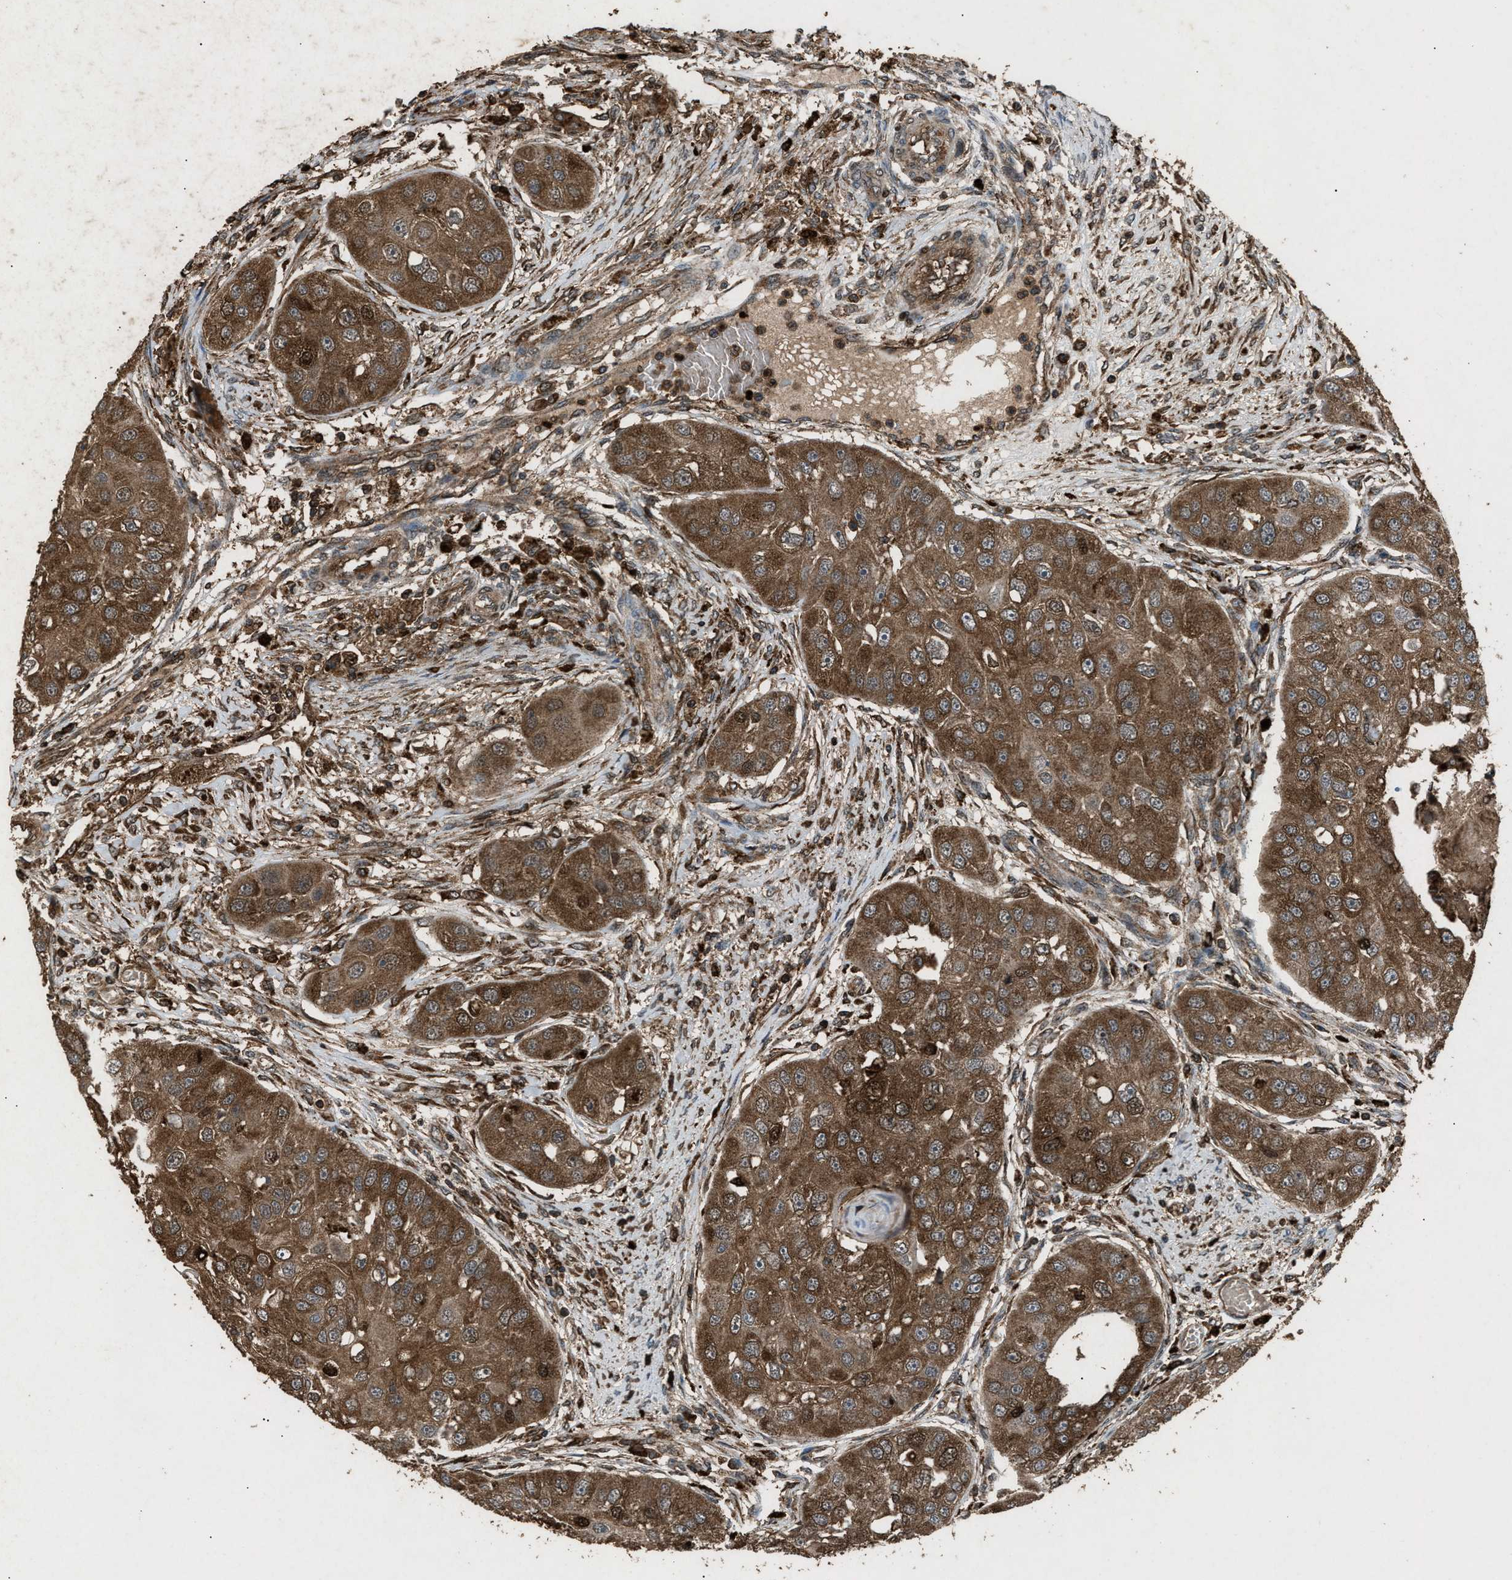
{"staining": {"intensity": "strong", "quantity": ">75%", "location": "cytoplasmic/membranous"}, "tissue": "head and neck cancer", "cell_type": "Tumor cells", "image_type": "cancer", "snomed": [{"axis": "morphology", "description": "Normal tissue, NOS"}, {"axis": "morphology", "description": "Squamous cell carcinoma, NOS"}, {"axis": "topography", "description": "Skeletal muscle"}, {"axis": "topography", "description": "Head-Neck"}], "caption": "DAB (3,3'-diaminobenzidine) immunohistochemical staining of squamous cell carcinoma (head and neck) shows strong cytoplasmic/membranous protein expression in approximately >75% of tumor cells.", "gene": "PSMD1", "patient": {"sex": "male", "age": 51}}